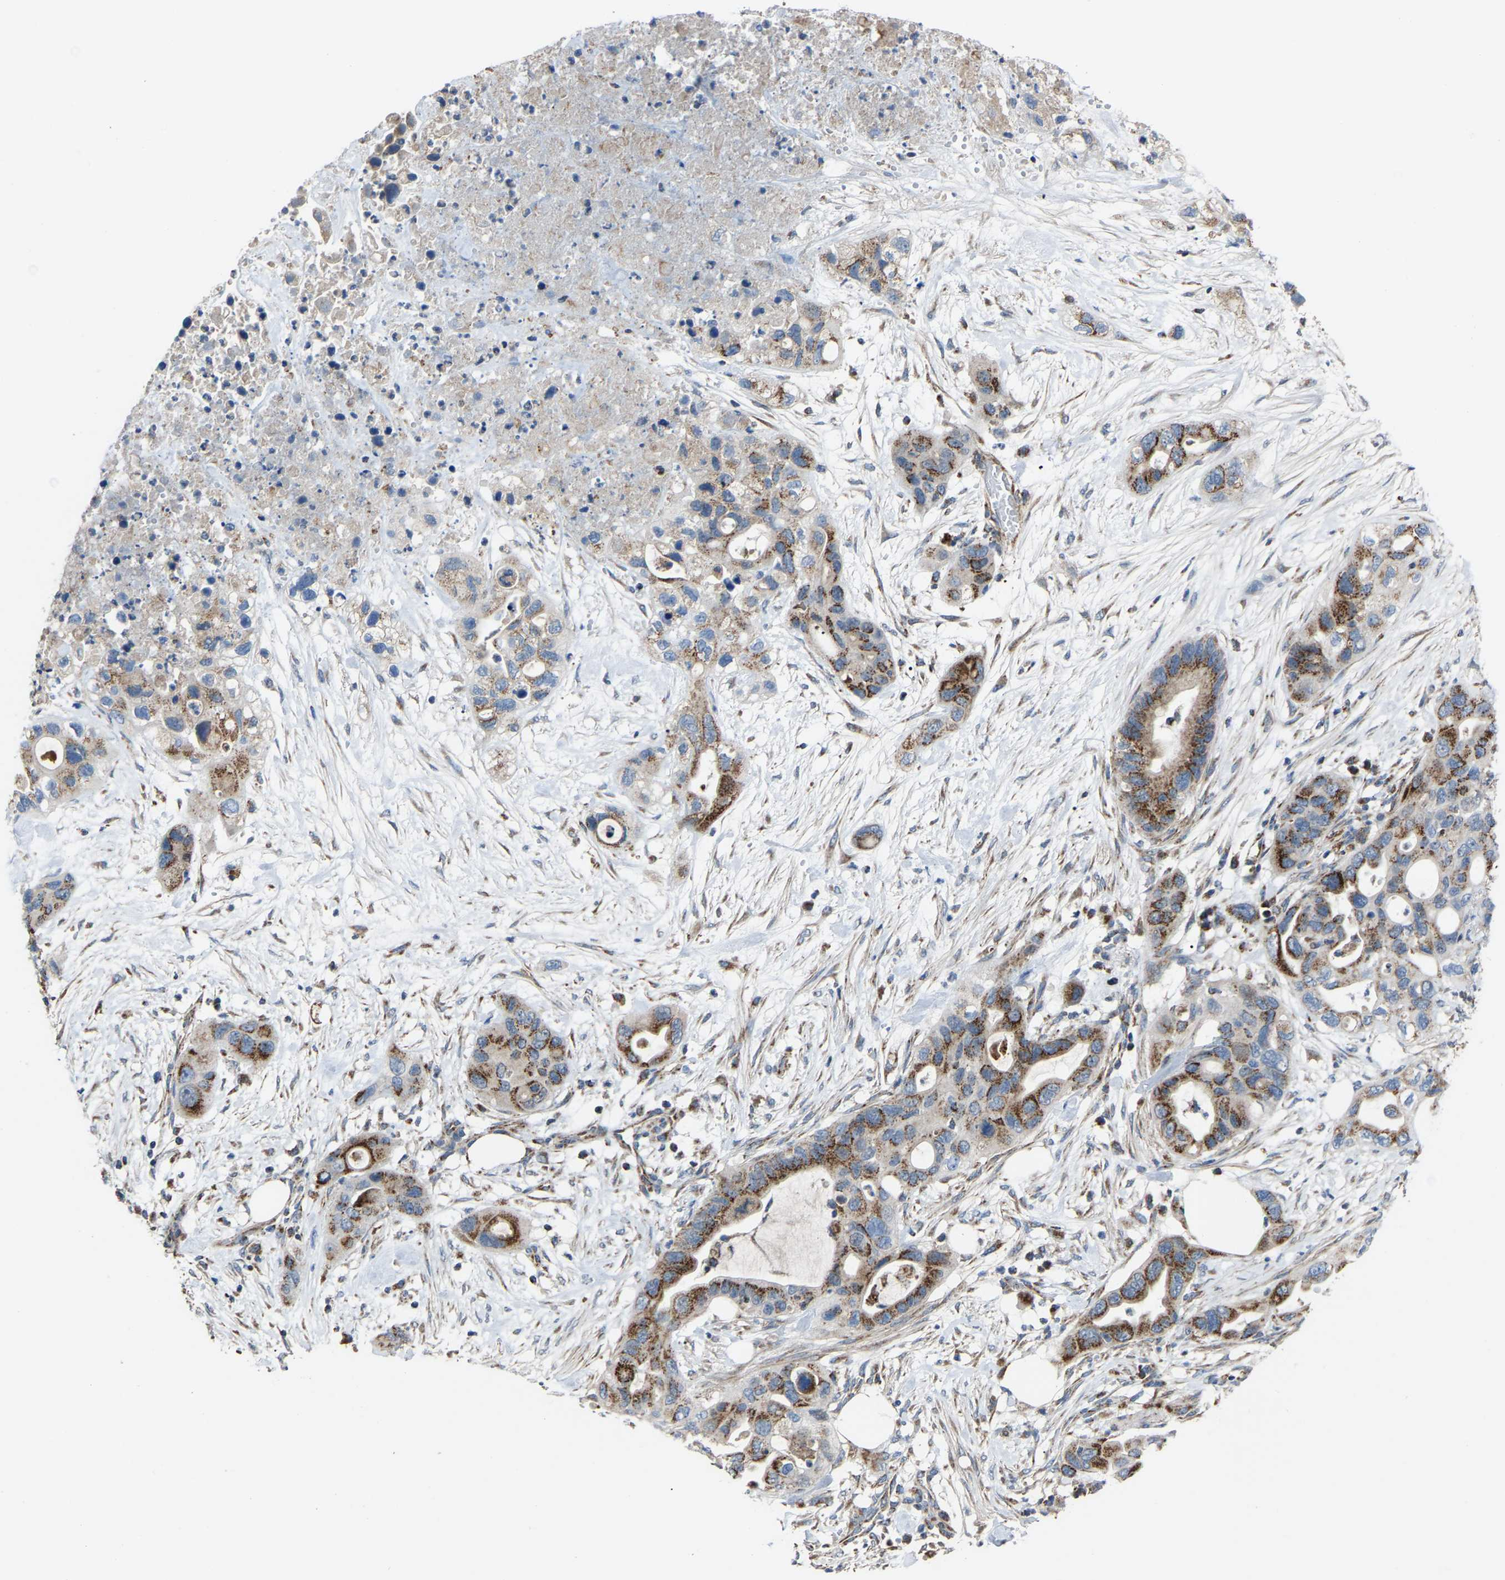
{"staining": {"intensity": "moderate", "quantity": ">75%", "location": "cytoplasmic/membranous"}, "tissue": "pancreatic cancer", "cell_type": "Tumor cells", "image_type": "cancer", "snomed": [{"axis": "morphology", "description": "Adenocarcinoma, NOS"}, {"axis": "topography", "description": "Pancreas"}], "caption": "Immunohistochemistry (IHC) of human pancreatic cancer (adenocarcinoma) demonstrates medium levels of moderate cytoplasmic/membranous positivity in about >75% of tumor cells.", "gene": "CANT1", "patient": {"sex": "female", "age": 71}}